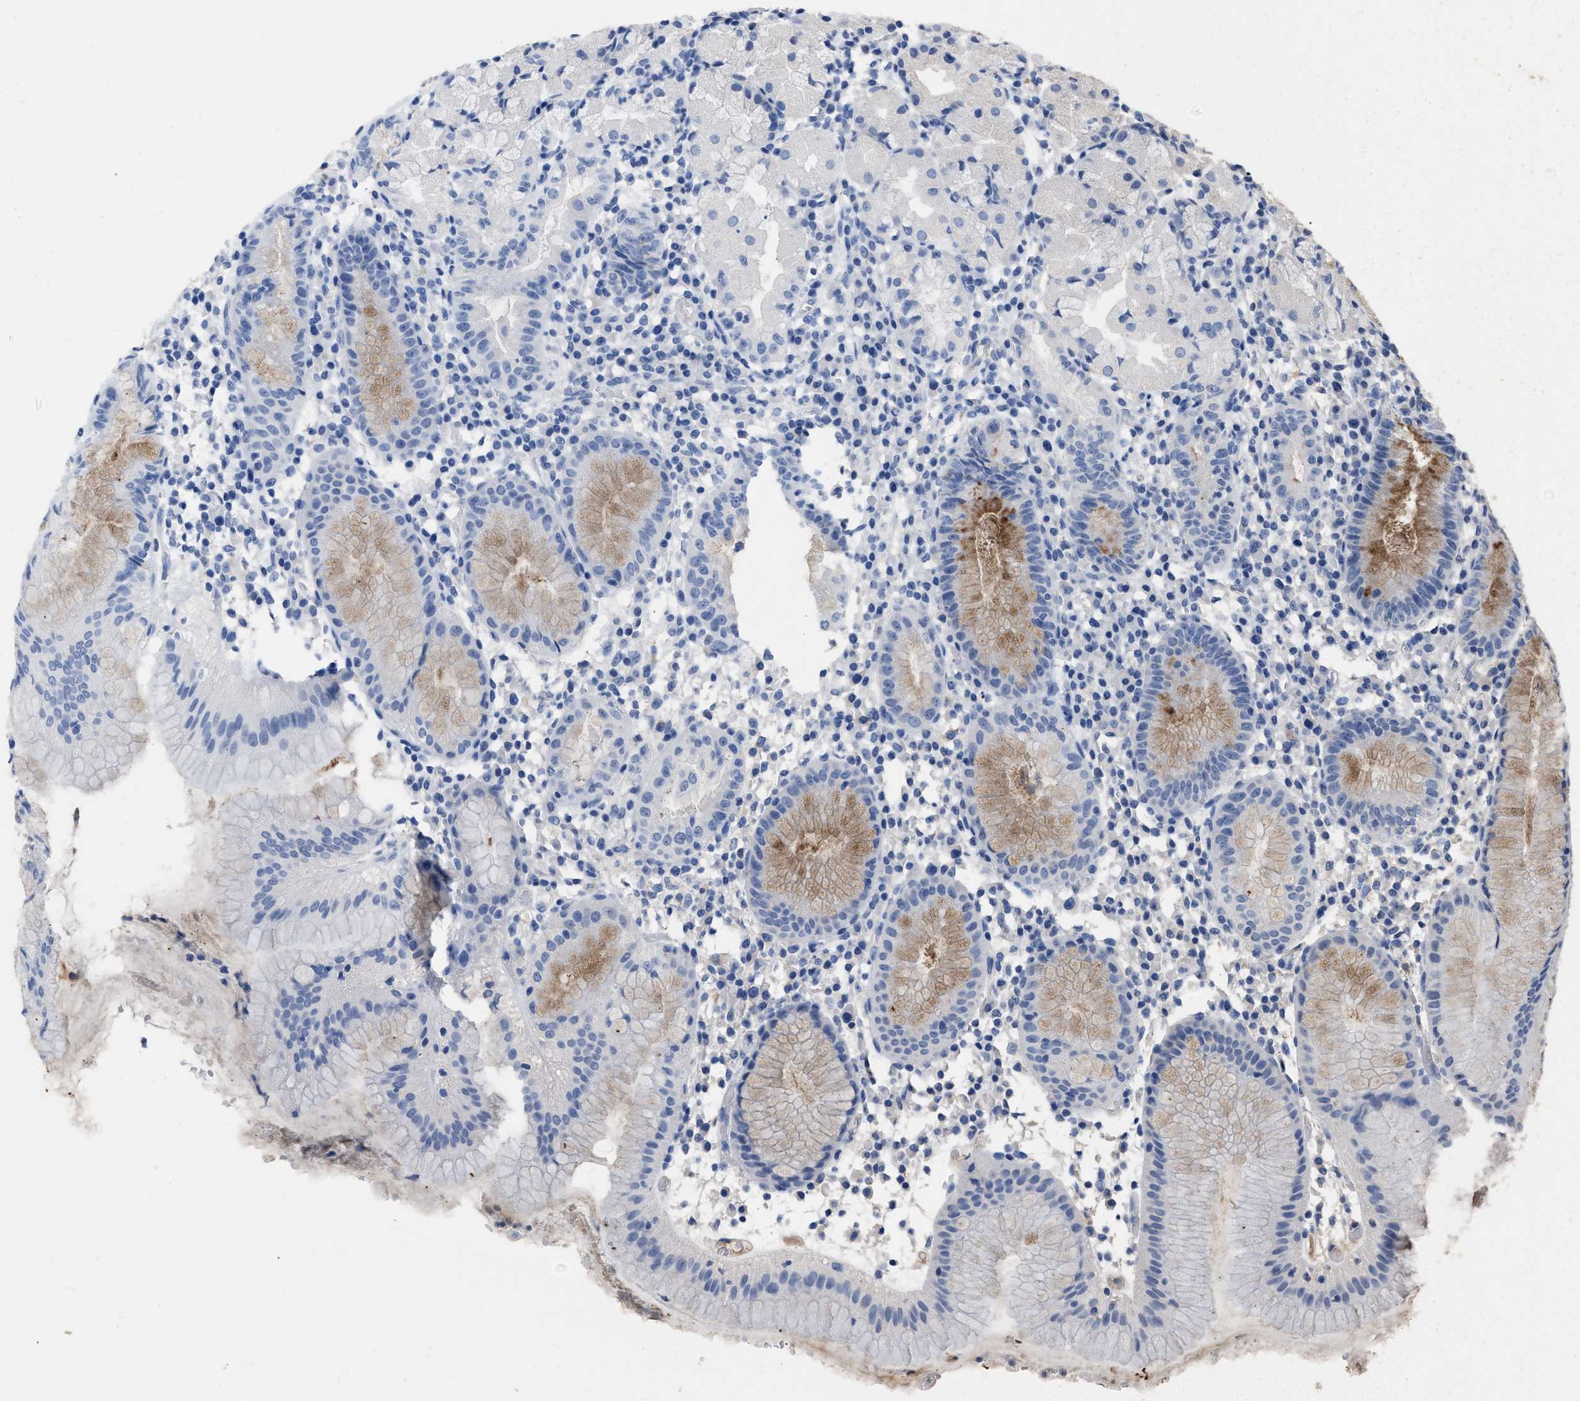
{"staining": {"intensity": "moderate", "quantity": "25%-75%", "location": "cytoplasmic/membranous"}, "tissue": "stomach", "cell_type": "Glandular cells", "image_type": "normal", "snomed": [{"axis": "morphology", "description": "Normal tissue, NOS"}, {"axis": "topography", "description": "Stomach"}, {"axis": "topography", "description": "Stomach, lower"}], "caption": "Immunohistochemical staining of benign human stomach demonstrates 25%-75% levels of moderate cytoplasmic/membranous protein staining in about 25%-75% of glandular cells. Nuclei are stained in blue.", "gene": "HABP2", "patient": {"sex": "female", "age": 75}}